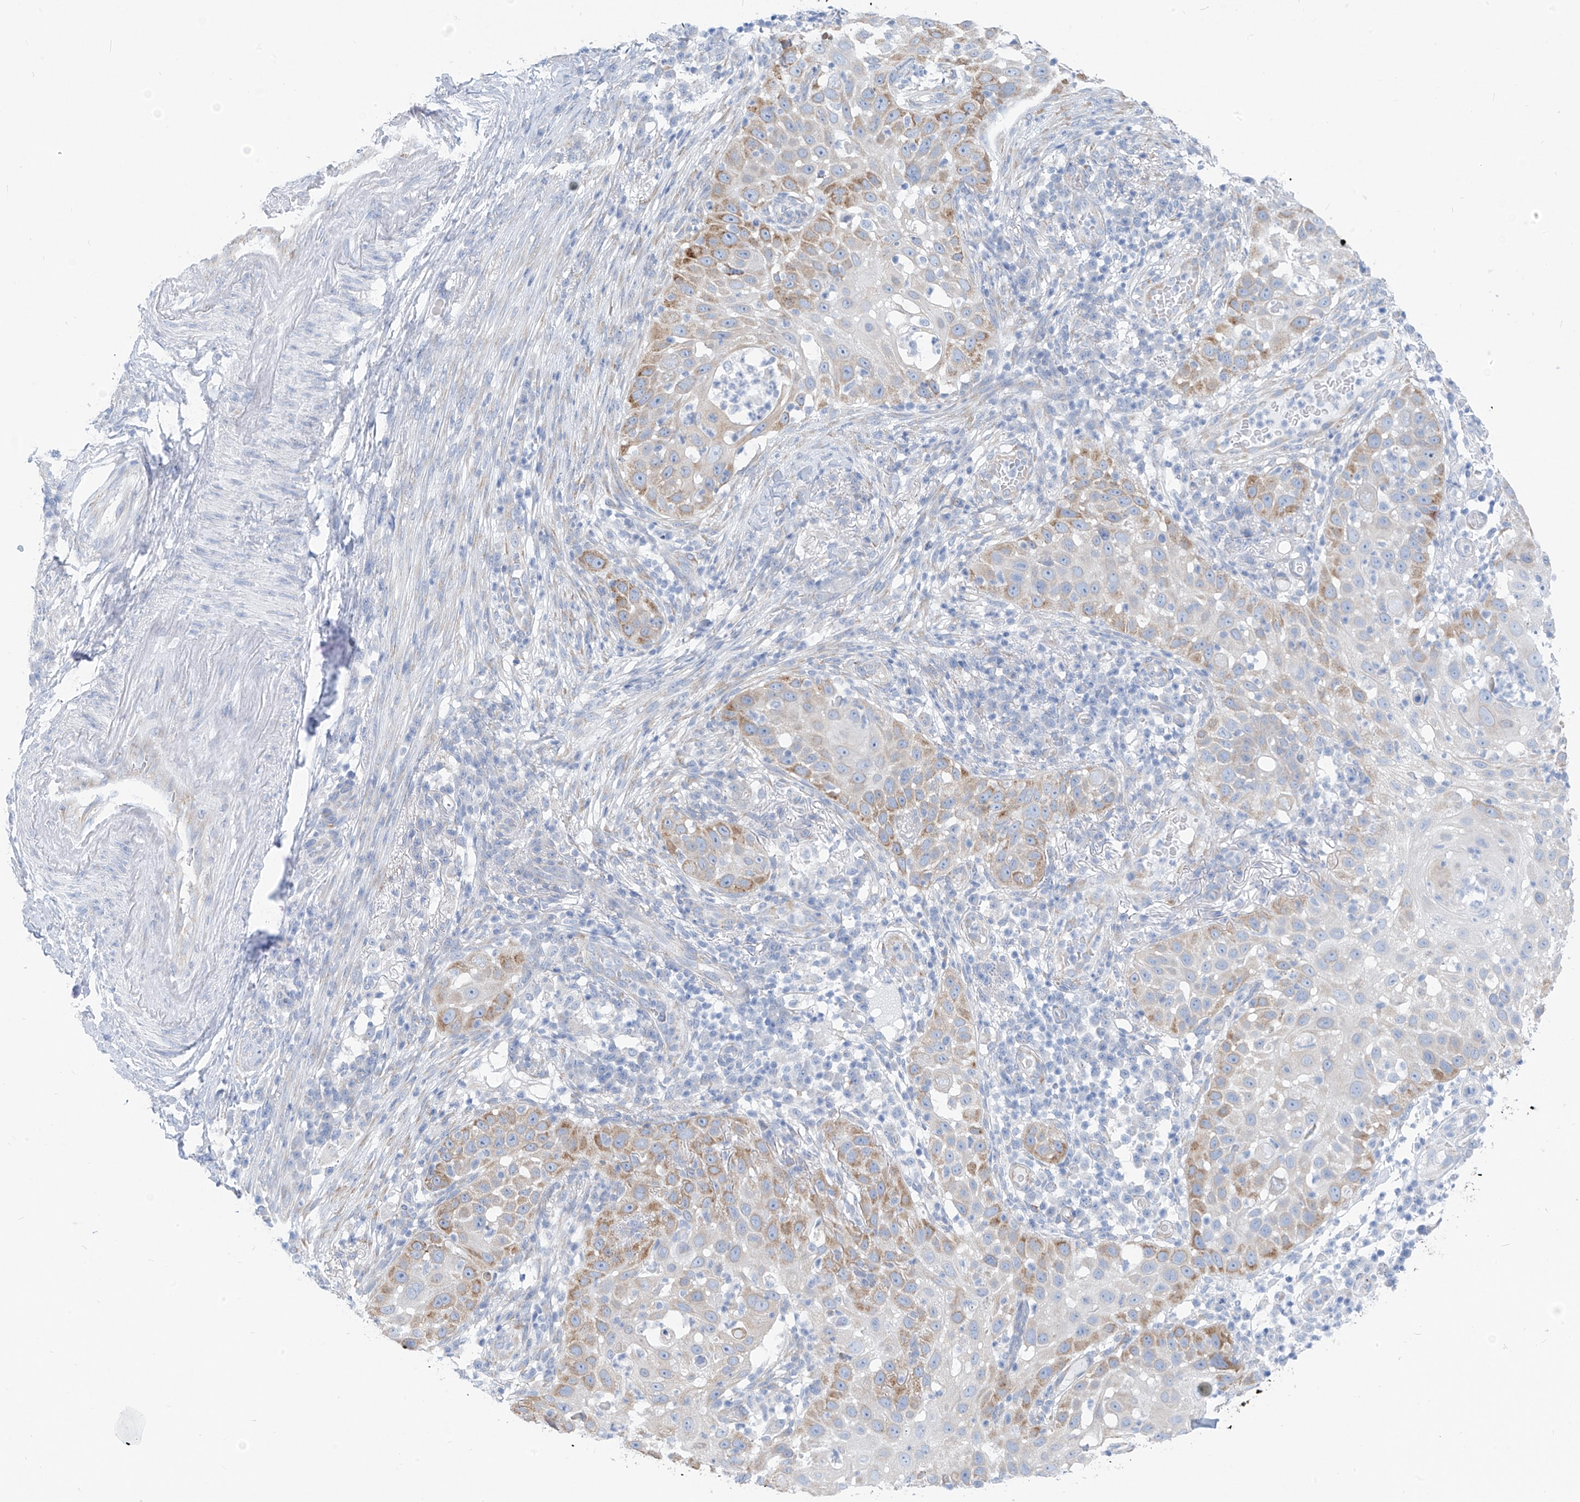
{"staining": {"intensity": "moderate", "quantity": "25%-75%", "location": "cytoplasmic/membranous"}, "tissue": "skin cancer", "cell_type": "Tumor cells", "image_type": "cancer", "snomed": [{"axis": "morphology", "description": "Squamous cell carcinoma, NOS"}, {"axis": "topography", "description": "Skin"}], "caption": "An image showing moderate cytoplasmic/membranous expression in about 25%-75% of tumor cells in skin squamous cell carcinoma, as visualized by brown immunohistochemical staining.", "gene": "RCN2", "patient": {"sex": "female", "age": 44}}